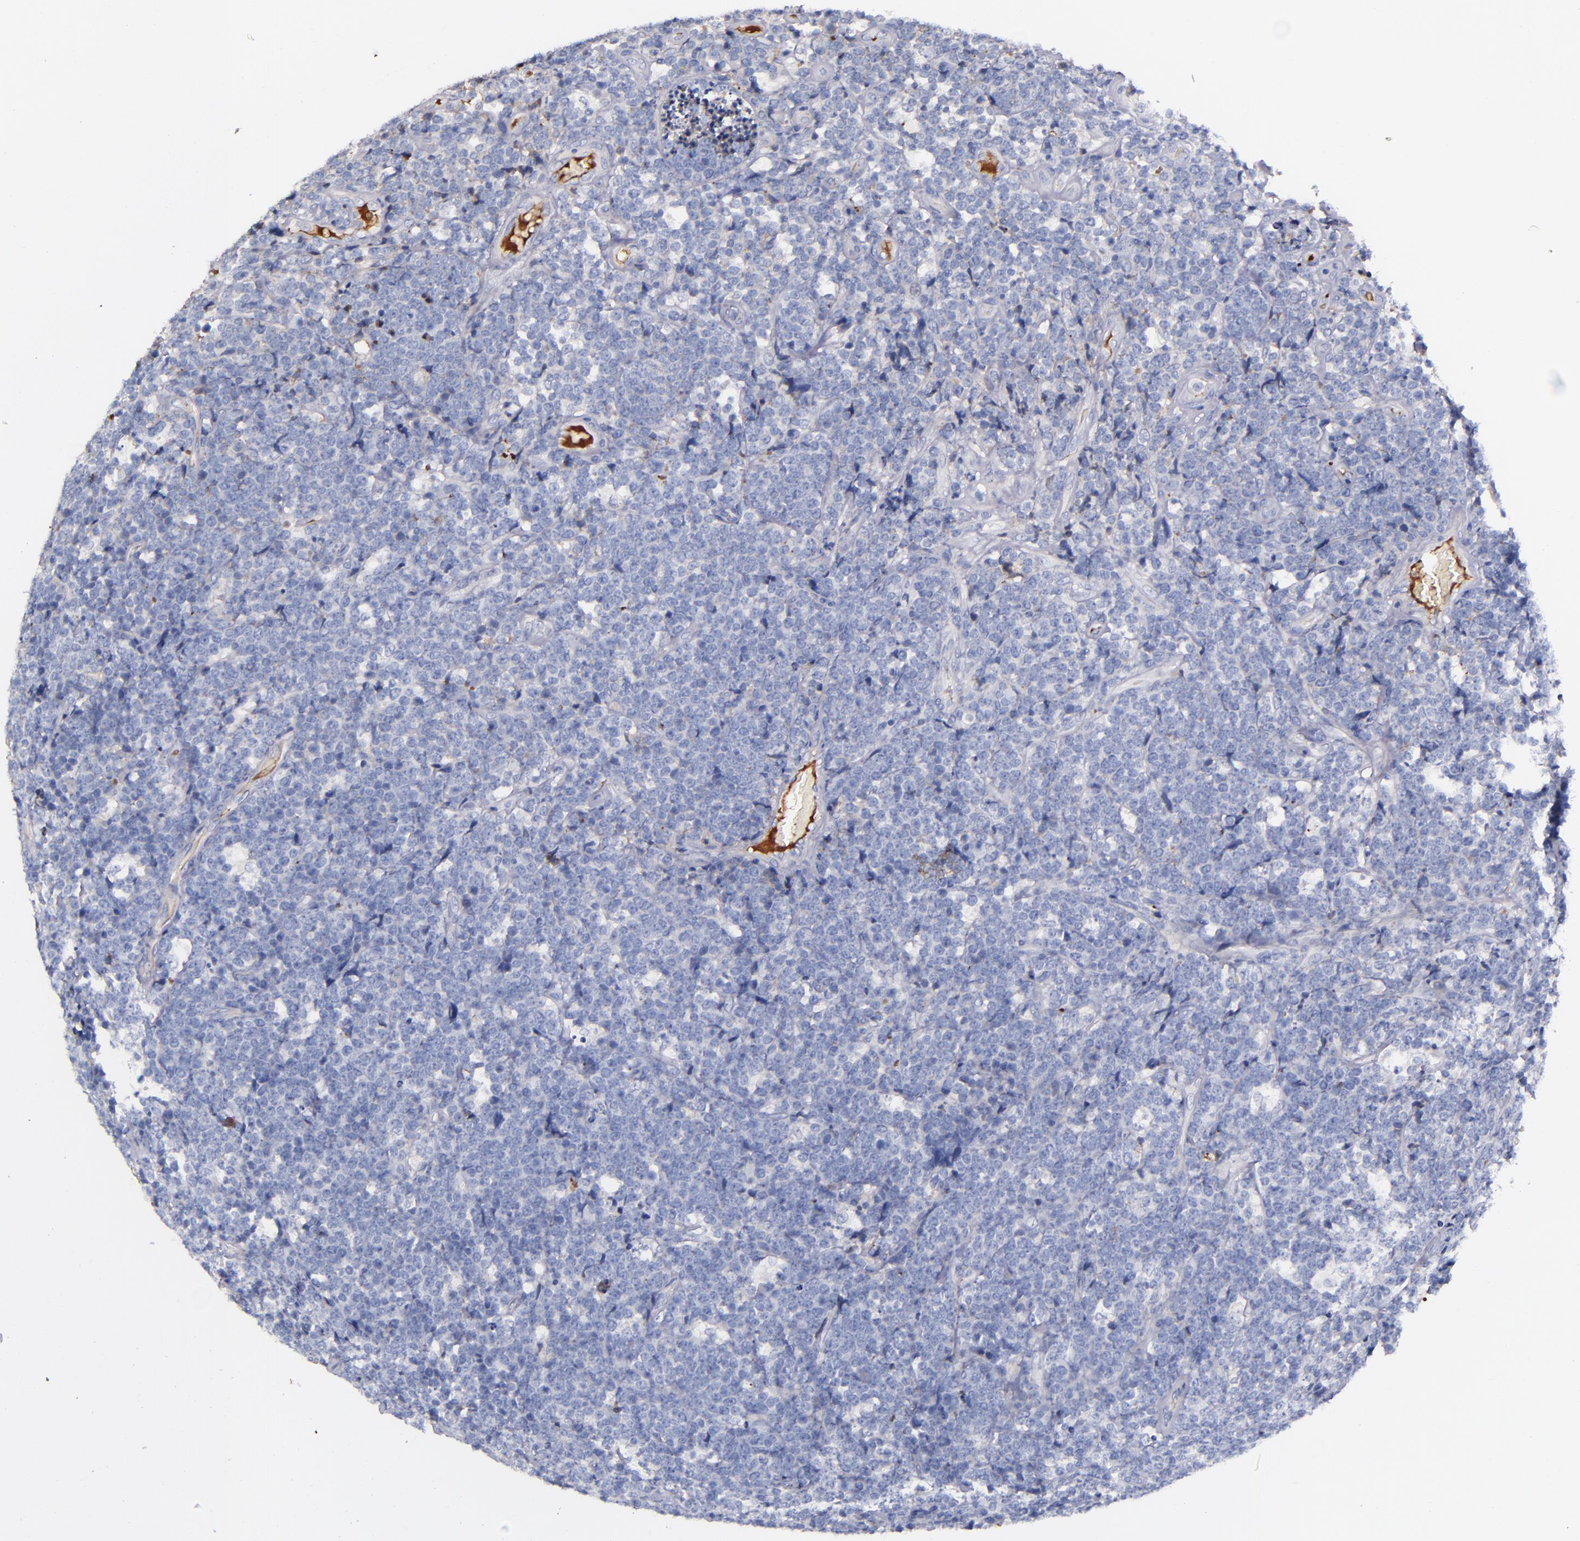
{"staining": {"intensity": "negative", "quantity": "none", "location": "none"}, "tissue": "lymphoma", "cell_type": "Tumor cells", "image_type": "cancer", "snomed": [{"axis": "morphology", "description": "Malignant lymphoma, non-Hodgkin's type, High grade"}, {"axis": "topography", "description": "Small intestine"}, {"axis": "topography", "description": "Colon"}], "caption": "The IHC micrograph has no significant positivity in tumor cells of high-grade malignant lymphoma, non-Hodgkin's type tissue.", "gene": "KNG1", "patient": {"sex": "male", "age": 8}}